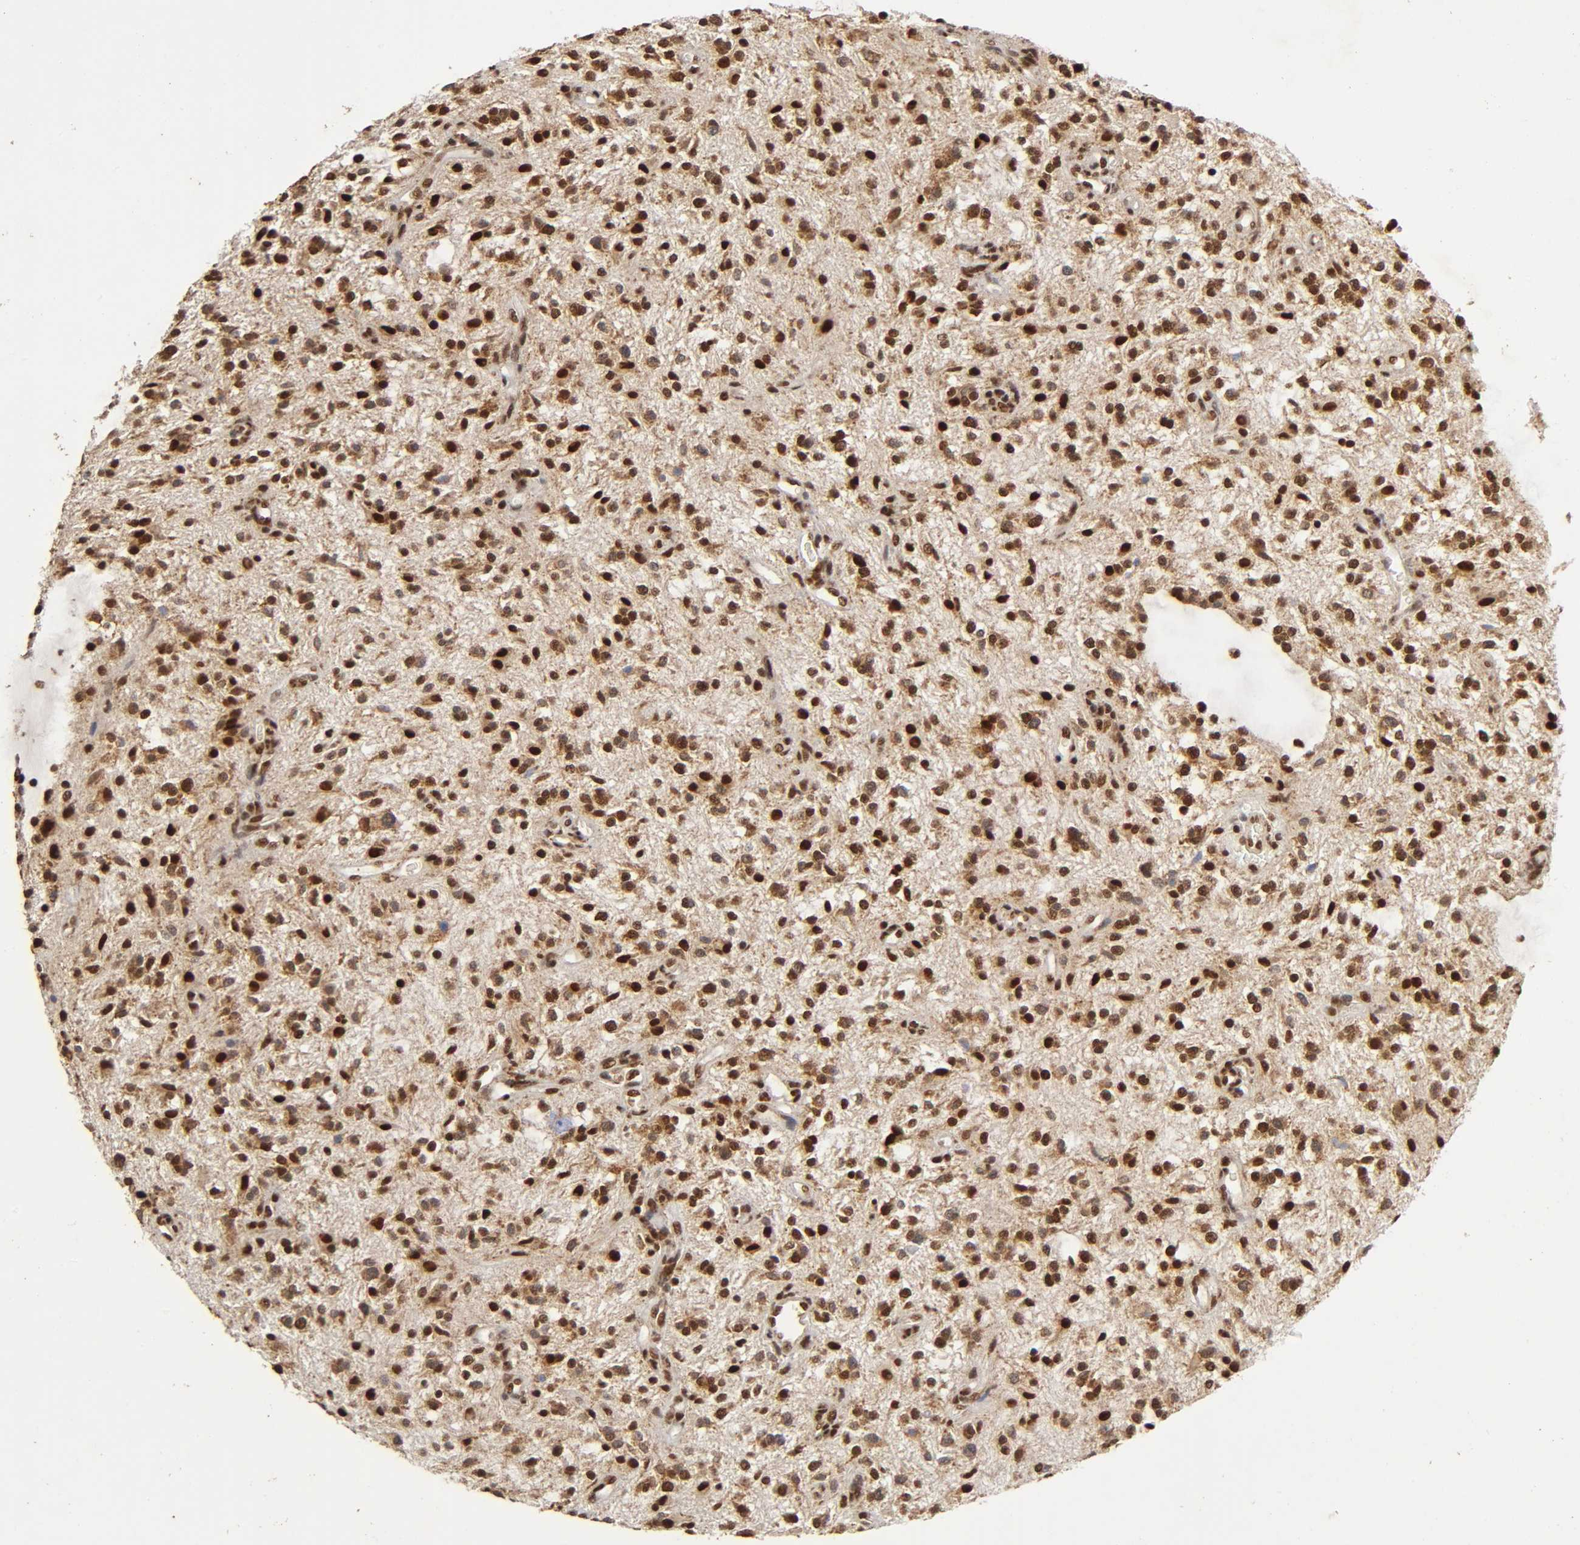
{"staining": {"intensity": "strong", "quantity": ">75%", "location": "cytoplasmic/membranous,nuclear"}, "tissue": "glioma", "cell_type": "Tumor cells", "image_type": "cancer", "snomed": [{"axis": "morphology", "description": "Glioma, malignant, NOS"}, {"axis": "topography", "description": "Cerebellum"}], "caption": "The histopathology image exhibits immunohistochemical staining of malignant glioma. There is strong cytoplasmic/membranous and nuclear expression is present in approximately >75% of tumor cells.", "gene": "RNF122", "patient": {"sex": "female", "age": 10}}